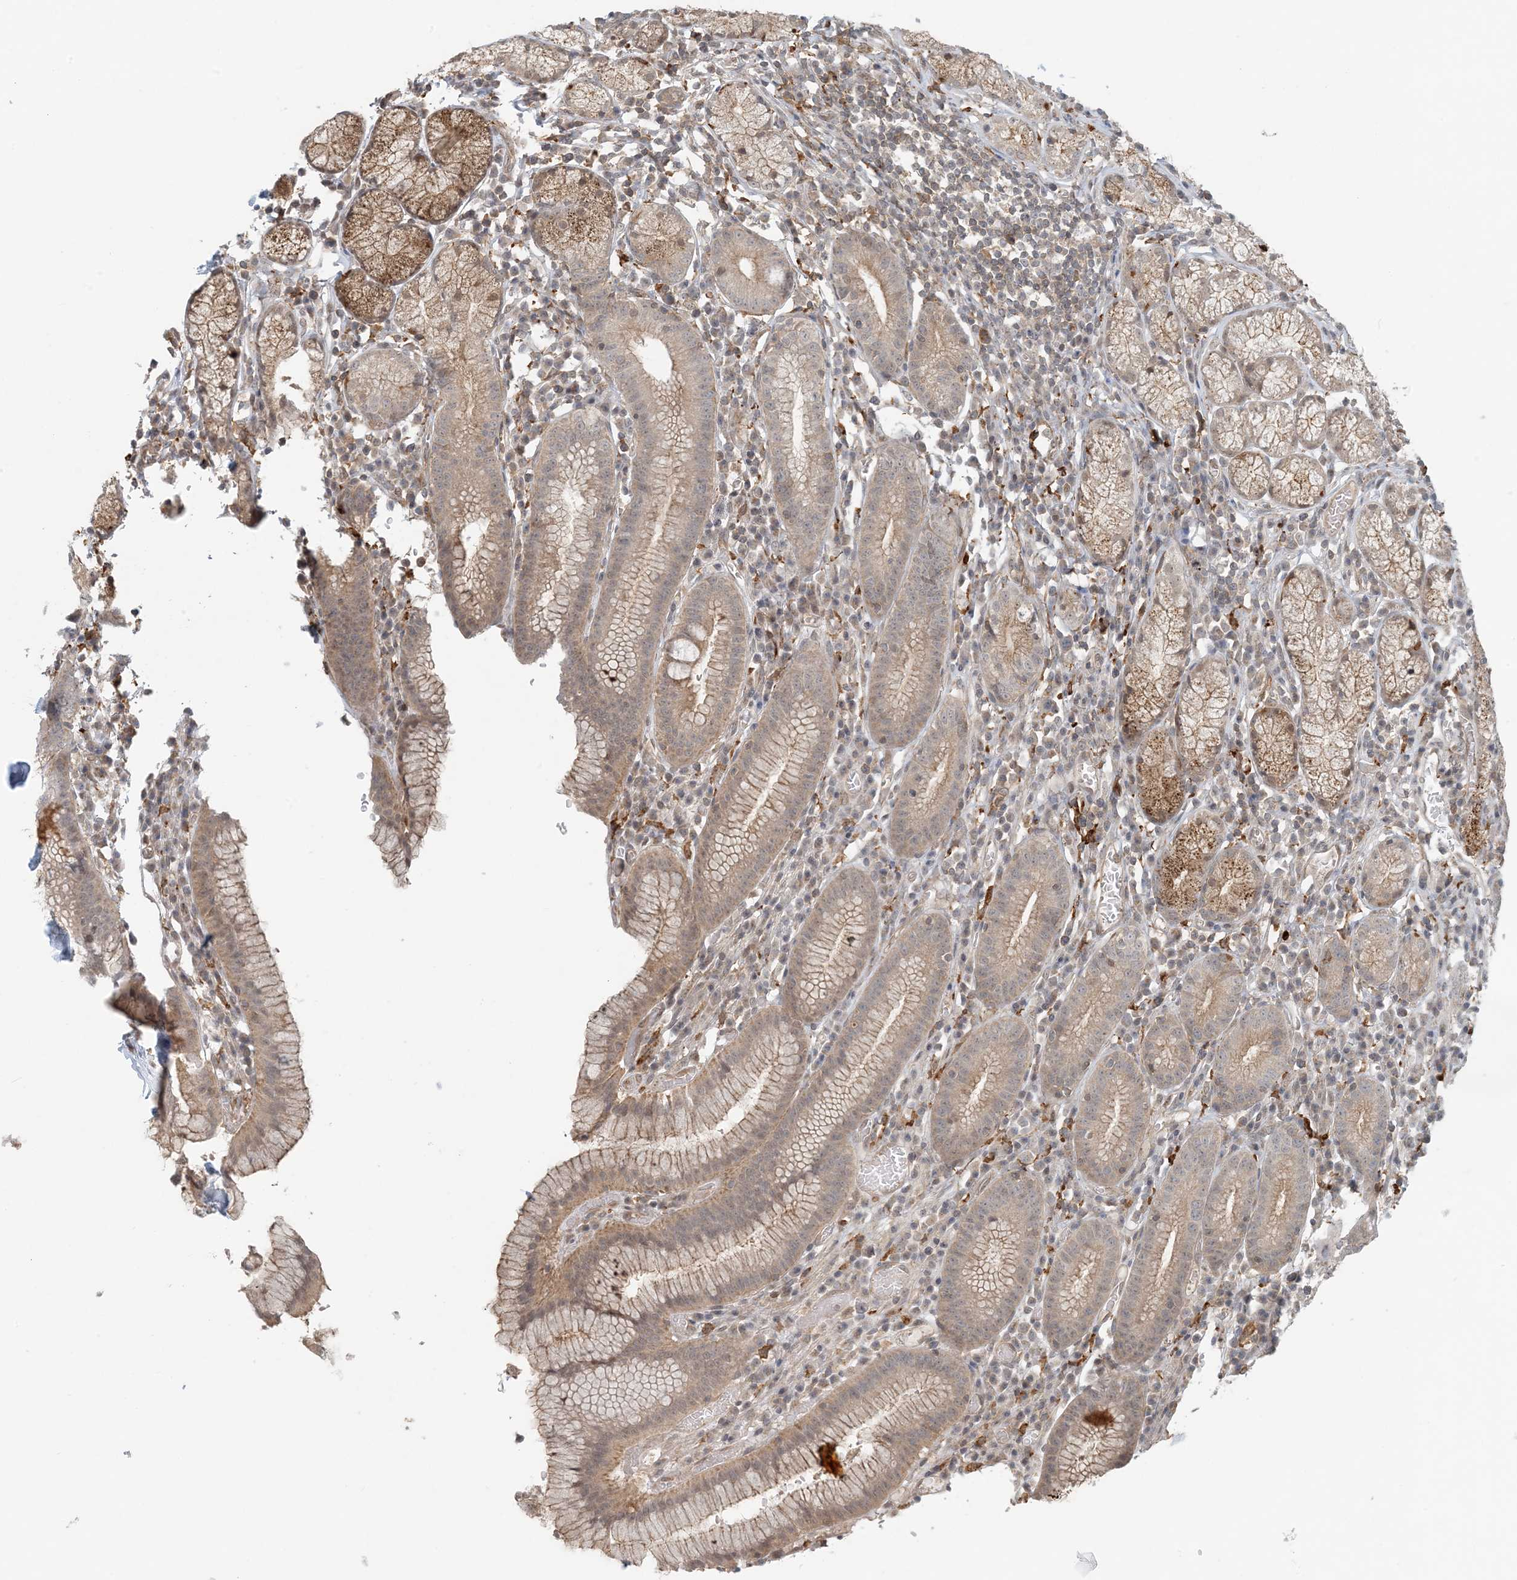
{"staining": {"intensity": "moderate", "quantity": ">75%", "location": "cytoplasmic/membranous"}, "tissue": "stomach", "cell_type": "Glandular cells", "image_type": "normal", "snomed": [{"axis": "morphology", "description": "Normal tissue, NOS"}, {"axis": "topography", "description": "Stomach"}], "caption": "An image of stomach stained for a protein exhibits moderate cytoplasmic/membranous brown staining in glandular cells.", "gene": "OBI1", "patient": {"sex": "male", "age": 55}}